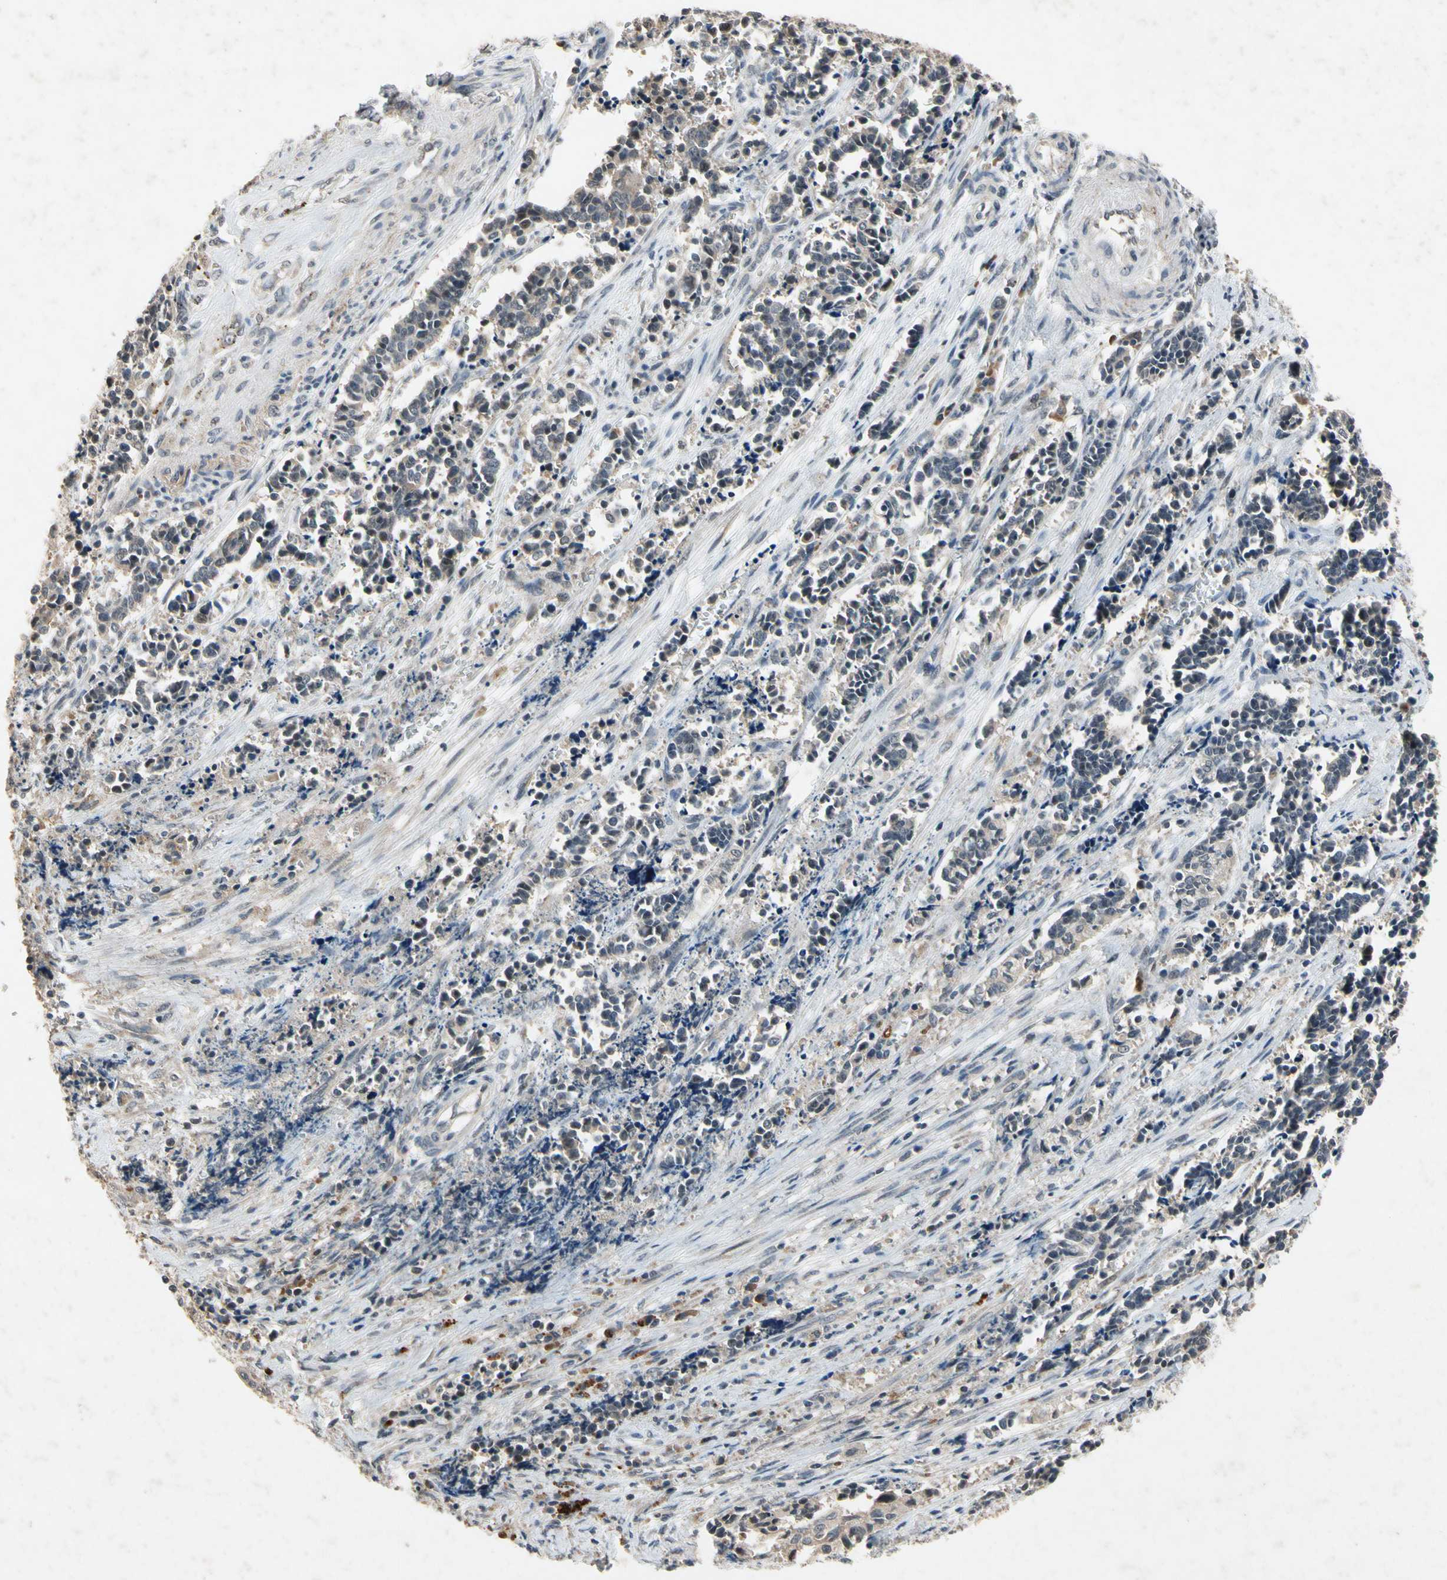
{"staining": {"intensity": "weak", "quantity": "<25%", "location": "cytoplasmic/membranous"}, "tissue": "cervical cancer", "cell_type": "Tumor cells", "image_type": "cancer", "snomed": [{"axis": "morphology", "description": "Squamous cell carcinoma, NOS"}, {"axis": "topography", "description": "Cervix"}], "caption": "Cervical cancer was stained to show a protein in brown. There is no significant expression in tumor cells. (Stains: DAB (3,3'-diaminobenzidine) IHC with hematoxylin counter stain, Microscopy: brightfield microscopy at high magnification).", "gene": "DPY19L3", "patient": {"sex": "female", "age": 35}}